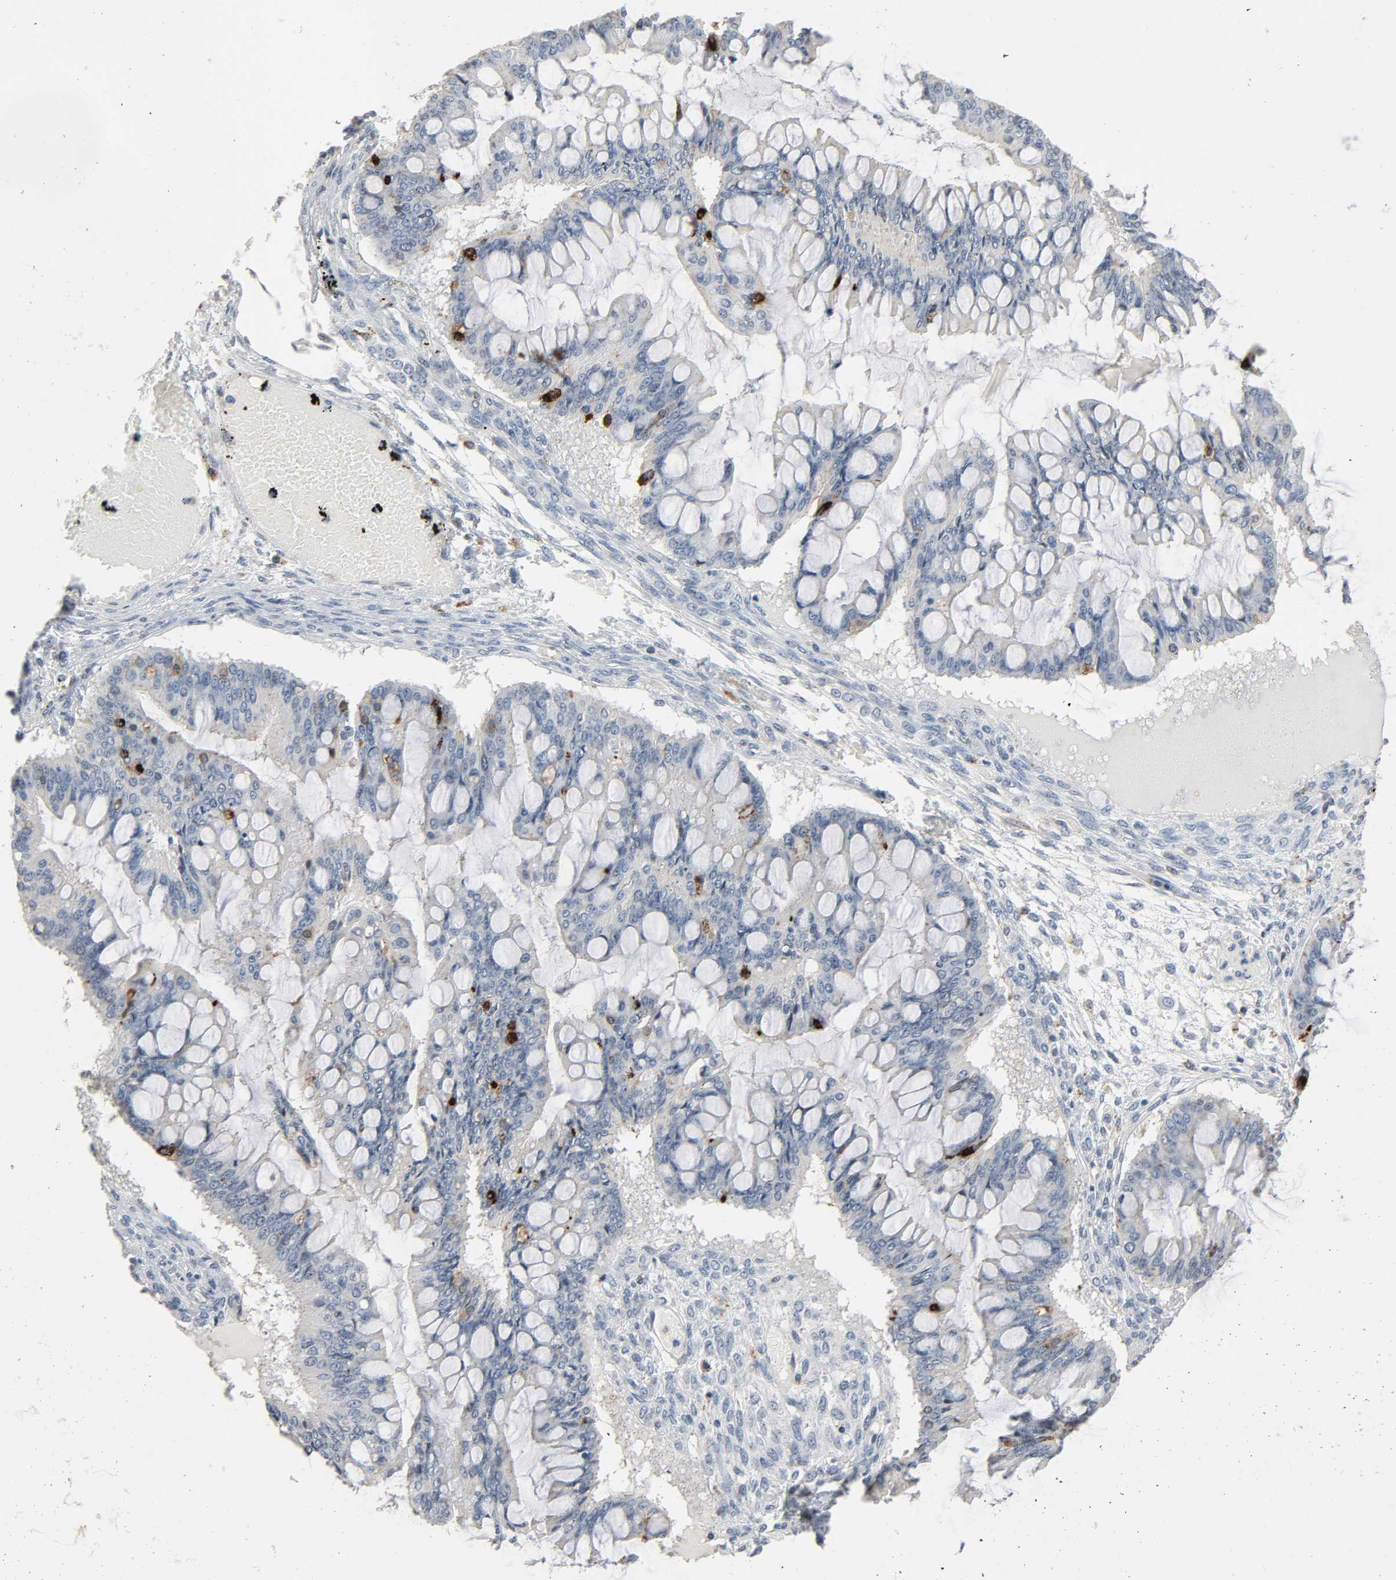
{"staining": {"intensity": "strong", "quantity": "<25%", "location": "cytoplasmic/membranous"}, "tissue": "ovarian cancer", "cell_type": "Tumor cells", "image_type": "cancer", "snomed": [{"axis": "morphology", "description": "Cystadenocarcinoma, mucinous, NOS"}, {"axis": "topography", "description": "Ovary"}], "caption": "Immunohistochemical staining of ovarian mucinous cystadenocarcinoma exhibits medium levels of strong cytoplasmic/membranous staining in about <25% of tumor cells. The protein of interest is shown in brown color, while the nuclei are stained blue.", "gene": "CD4", "patient": {"sex": "female", "age": 73}}